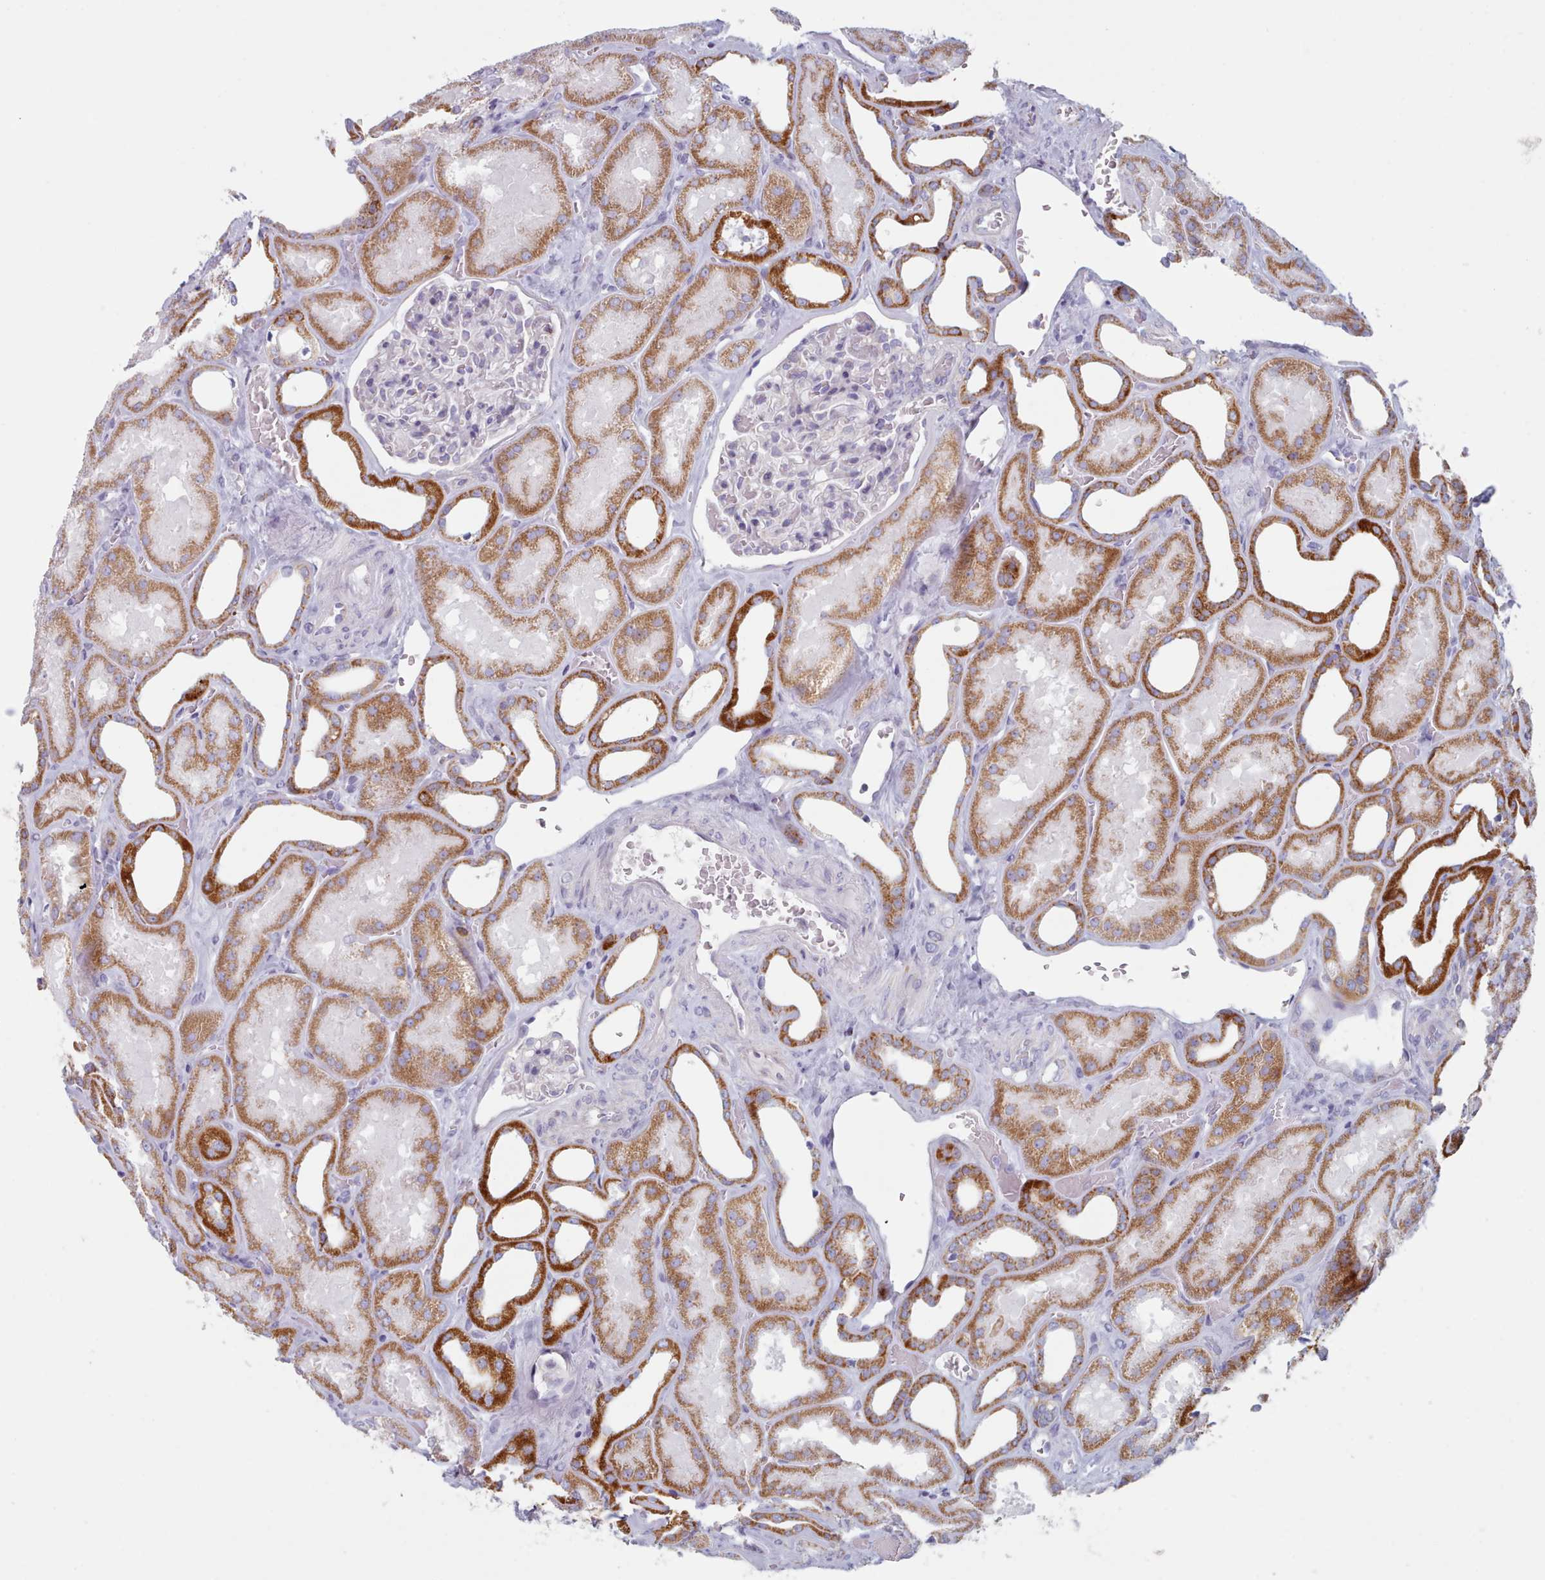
{"staining": {"intensity": "negative", "quantity": "none", "location": "none"}, "tissue": "kidney", "cell_type": "Cells in glomeruli", "image_type": "normal", "snomed": [{"axis": "morphology", "description": "Normal tissue, NOS"}, {"axis": "morphology", "description": "Adenocarcinoma, NOS"}, {"axis": "topography", "description": "Kidney"}], "caption": "Histopathology image shows no protein positivity in cells in glomeruli of unremarkable kidney. (Stains: DAB (3,3'-diaminobenzidine) immunohistochemistry (IHC) with hematoxylin counter stain, Microscopy: brightfield microscopy at high magnification).", "gene": "FAM170B", "patient": {"sex": "female", "age": 68}}